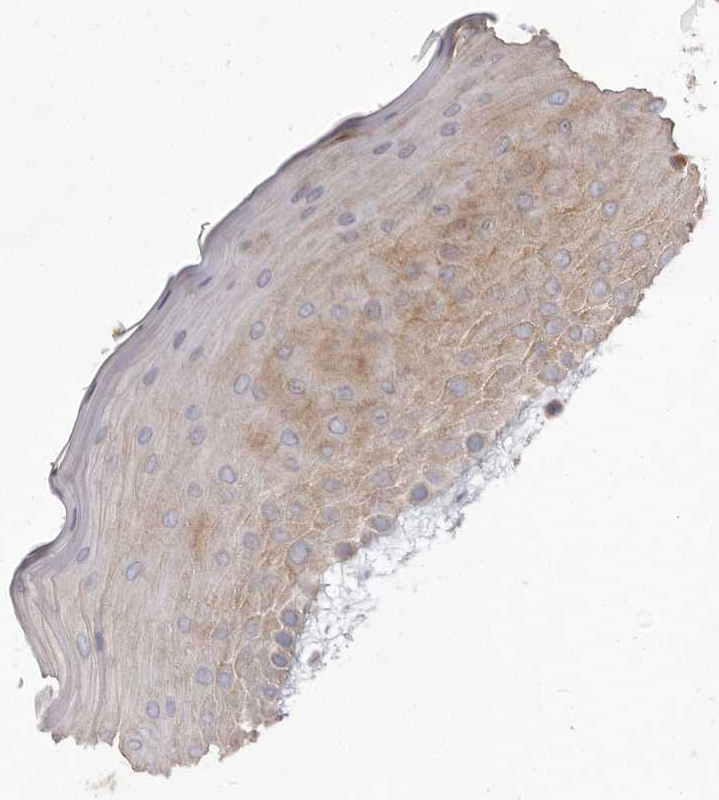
{"staining": {"intensity": "moderate", "quantity": "25%-75%", "location": "cytoplasmic/membranous"}, "tissue": "oral mucosa", "cell_type": "Squamous epithelial cells", "image_type": "normal", "snomed": [{"axis": "morphology", "description": "Normal tissue, NOS"}, {"axis": "topography", "description": "Oral tissue"}], "caption": "DAB immunohistochemical staining of unremarkable human oral mucosa shows moderate cytoplasmic/membranous protein staining in approximately 25%-75% of squamous epithelial cells. (DAB = brown stain, brightfield microscopy at high magnification).", "gene": "TPD52", "patient": {"sex": "male", "age": 13}}